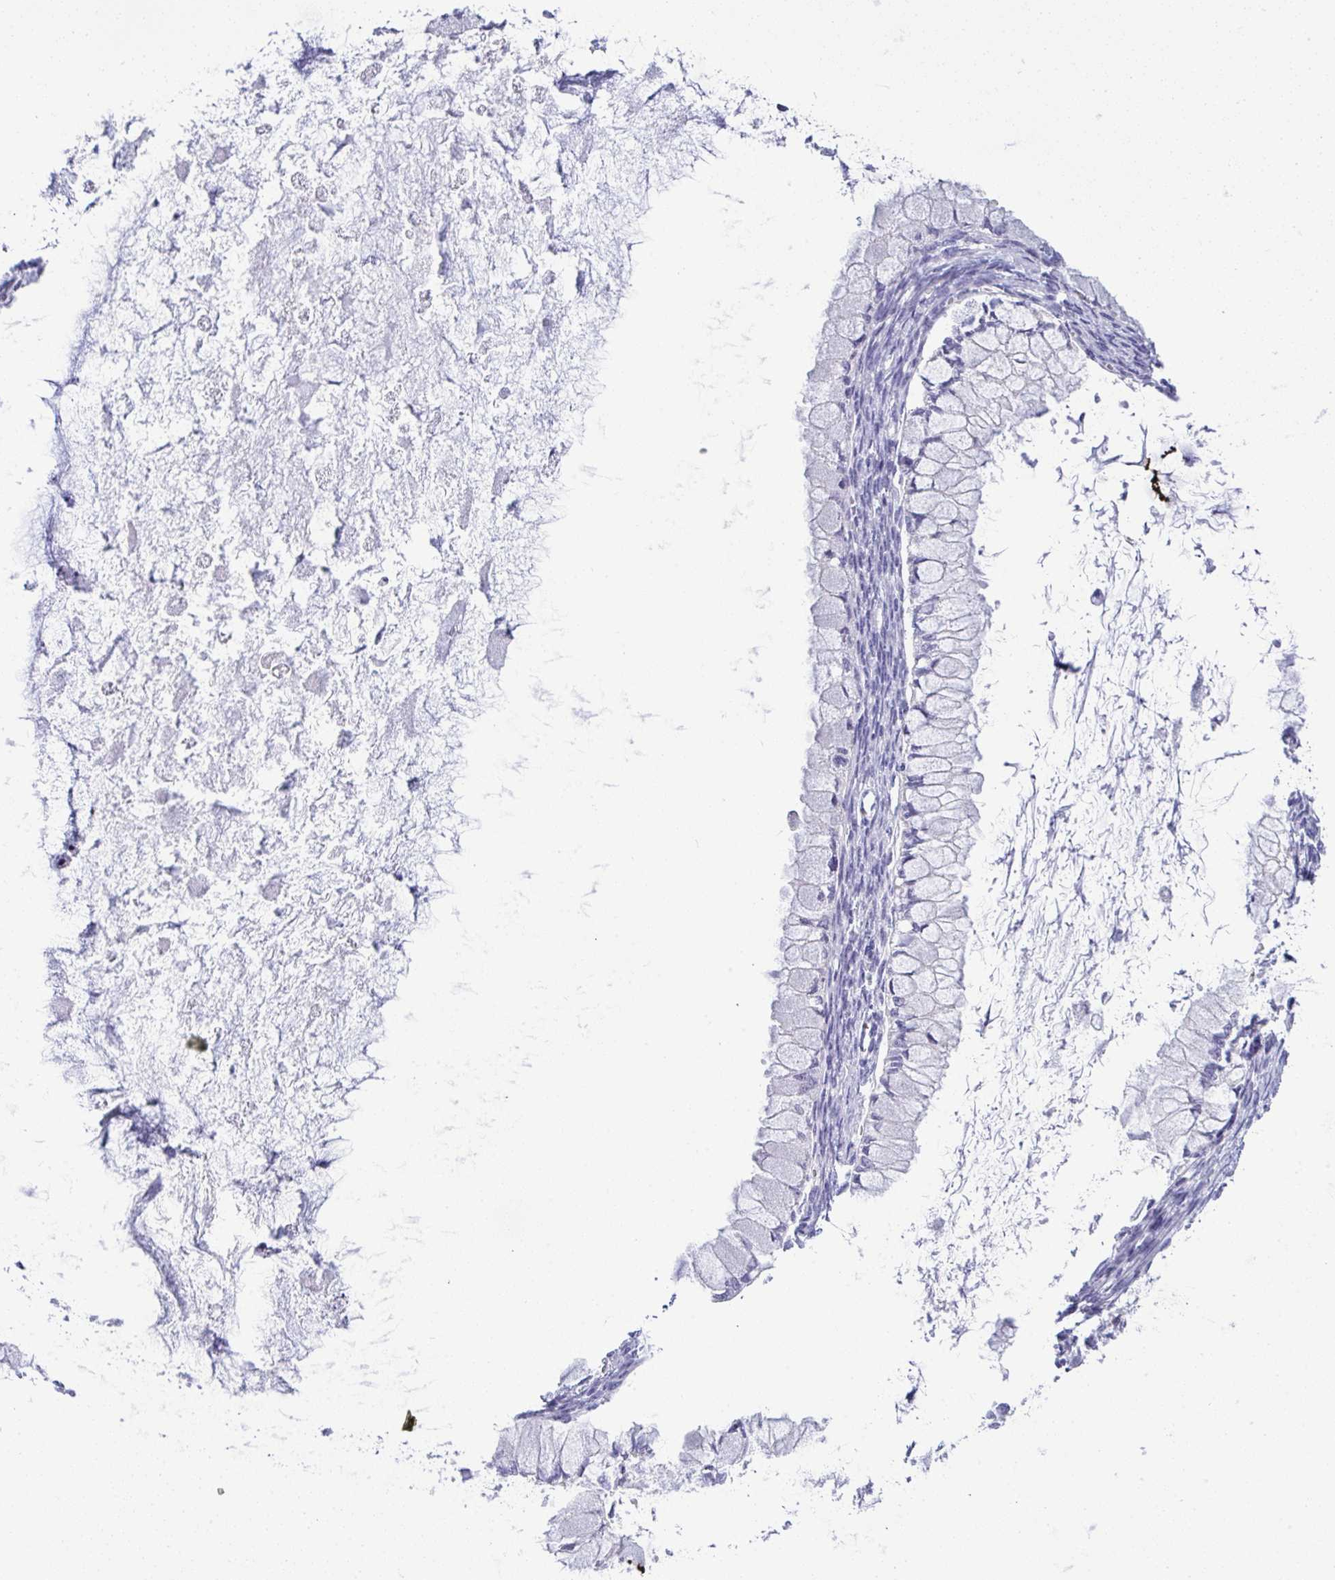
{"staining": {"intensity": "negative", "quantity": "none", "location": "none"}, "tissue": "ovarian cancer", "cell_type": "Tumor cells", "image_type": "cancer", "snomed": [{"axis": "morphology", "description": "Cystadenocarcinoma, mucinous, NOS"}, {"axis": "topography", "description": "Ovary"}], "caption": "A photomicrograph of ovarian mucinous cystadenocarcinoma stained for a protein displays no brown staining in tumor cells.", "gene": "YBX2", "patient": {"sex": "female", "age": 34}}